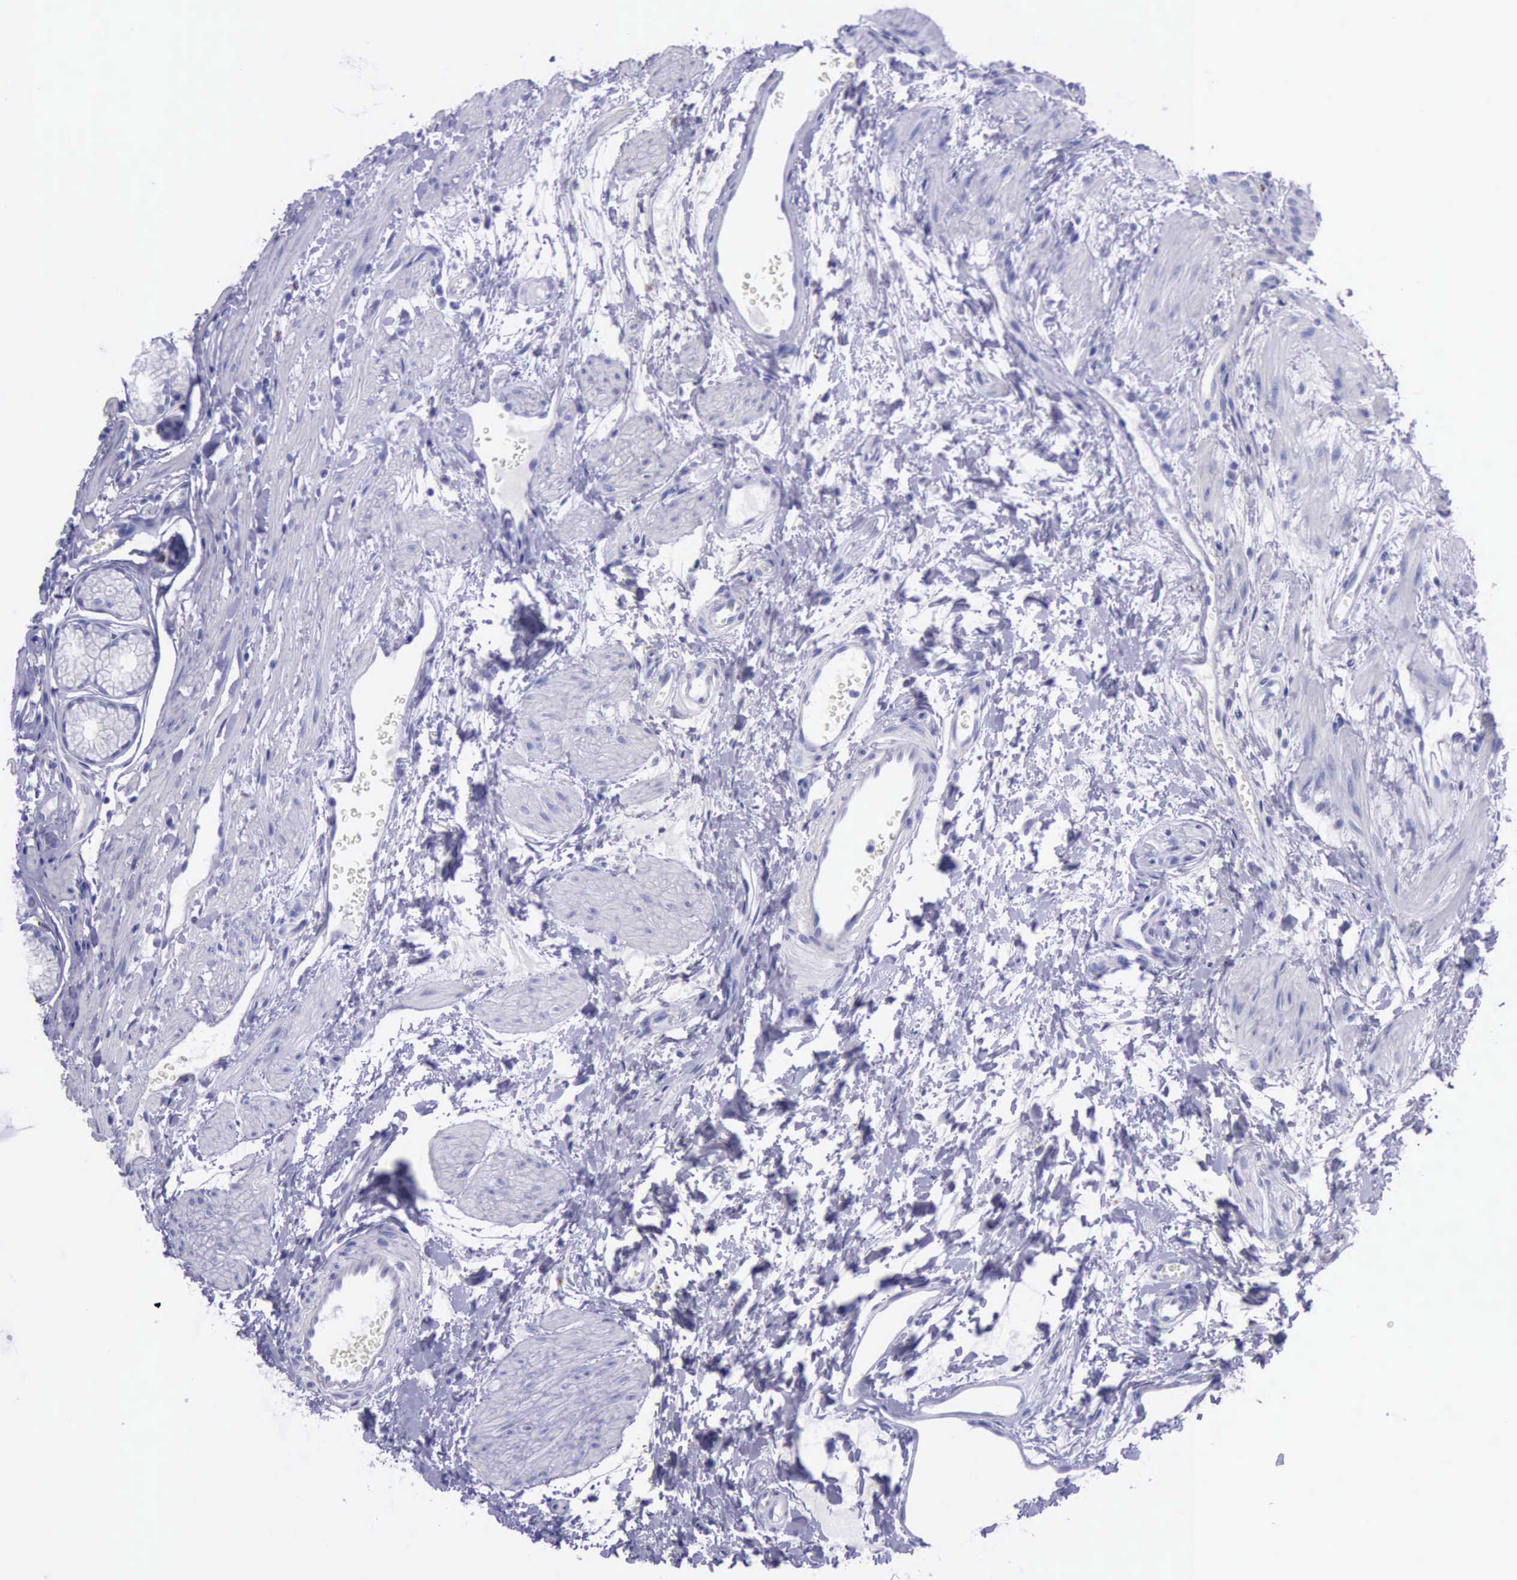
{"staining": {"intensity": "weak", "quantity": "<25%", "location": "cytoplasmic/membranous"}, "tissue": "stomach", "cell_type": "Glandular cells", "image_type": "normal", "snomed": [{"axis": "morphology", "description": "Normal tissue, NOS"}, {"axis": "topography", "description": "Stomach"}], "caption": "Immunohistochemistry (IHC) image of benign human stomach stained for a protein (brown), which exhibits no expression in glandular cells. The staining was performed using DAB to visualize the protein expression in brown, while the nuclei were stained in blue with hematoxylin (Magnification: 20x).", "gene": "GLA", "patient": {"sex": "male", "age": 42}}